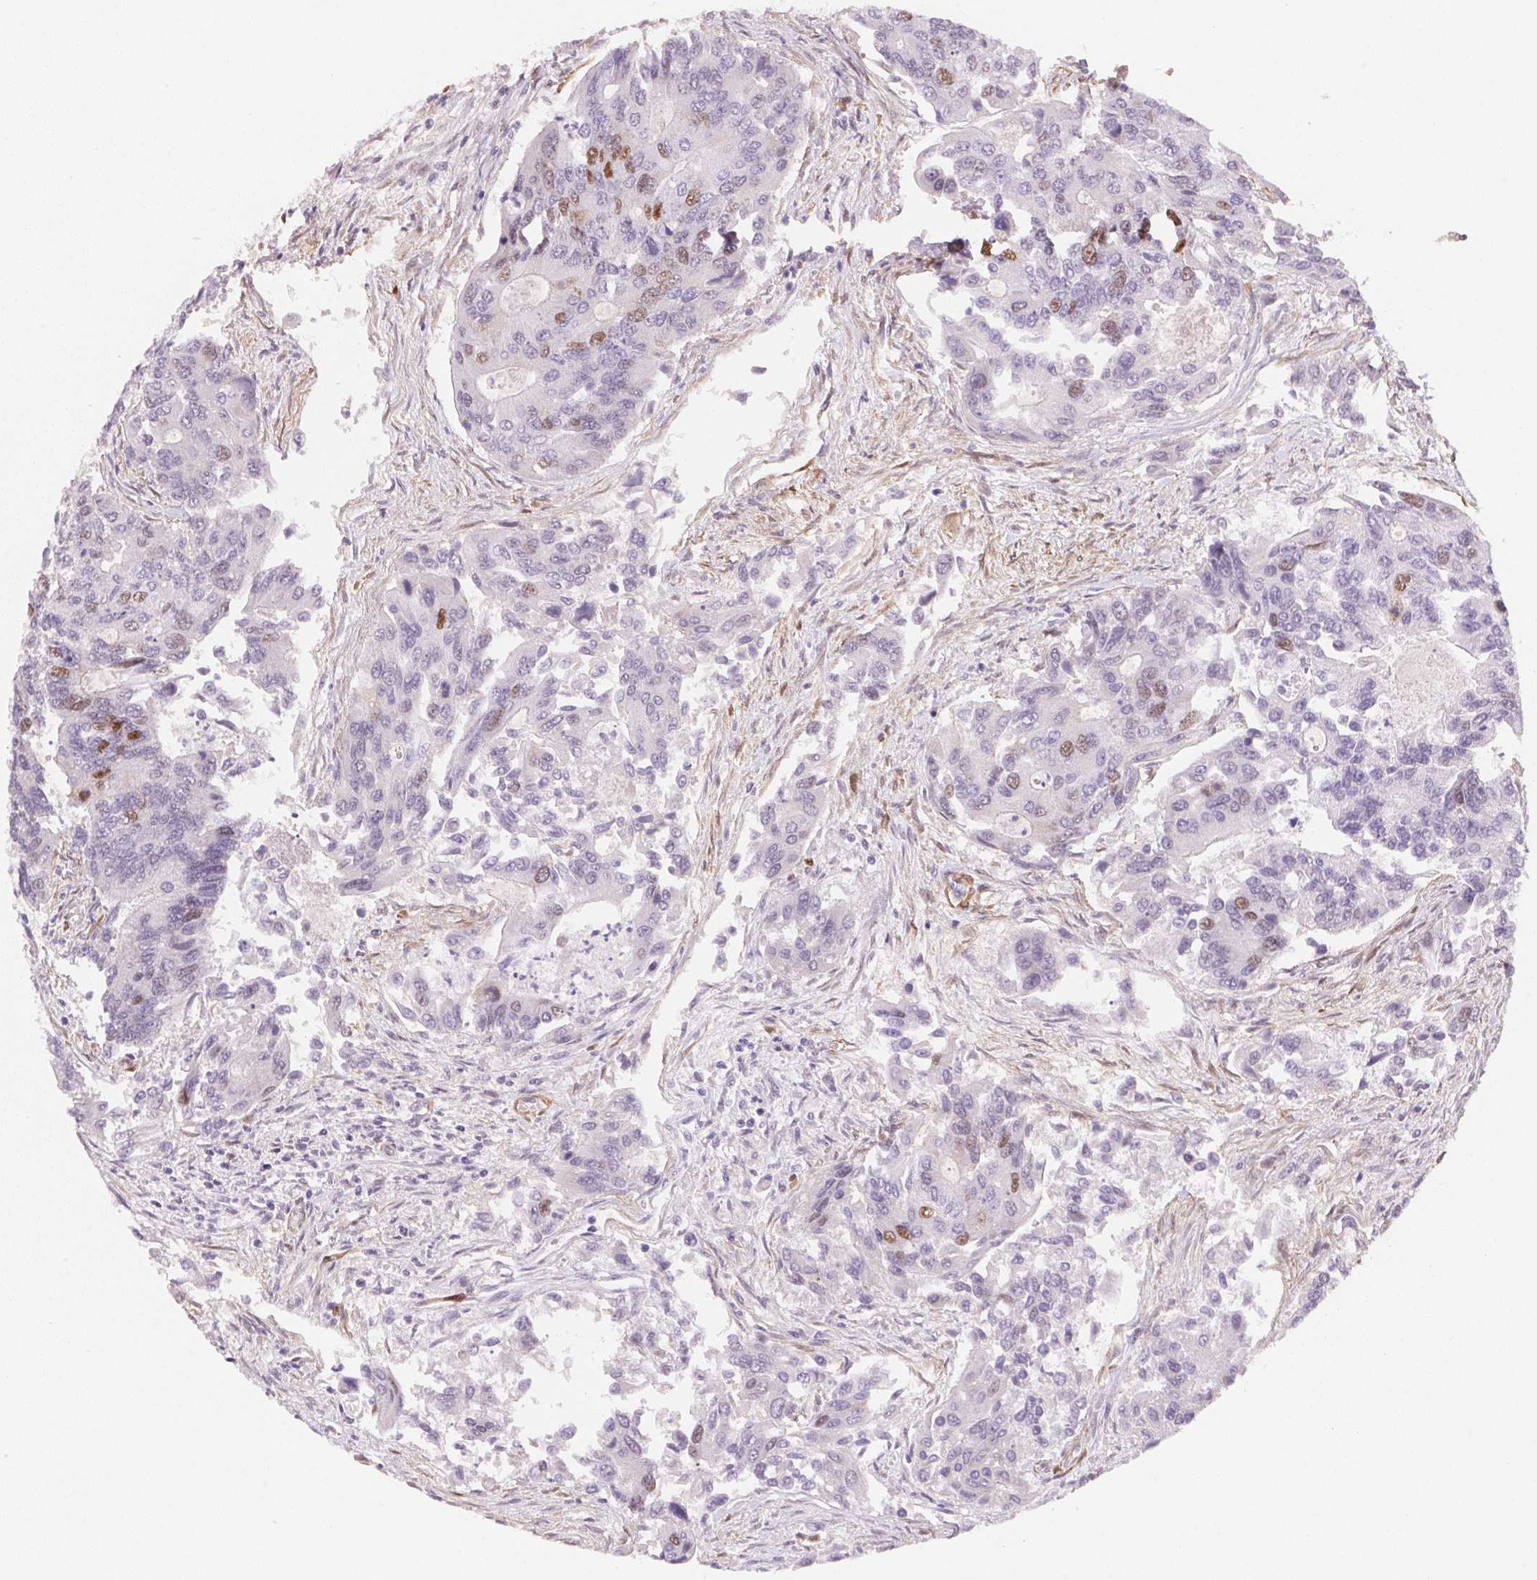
{"staining": {"intensity": "moderate", "quantity": "<25%", "location": "nuclear"}, "tissue": "colorectal cancer", "cell_type": "Tumor cells", "image_type": "cancer", "snomed": [{"axis": "morphology", "description": "Adenocarcinoma, NOS"}, {"axis": "topography", "description": "Colon"}], "caption": "A brown stain labels moderate nuclear expression of a protein in human adenocarcinoma (colorectal) tumor cells.", "gene": "SMTN", "patient": {"sex": "female", "age": 67}}